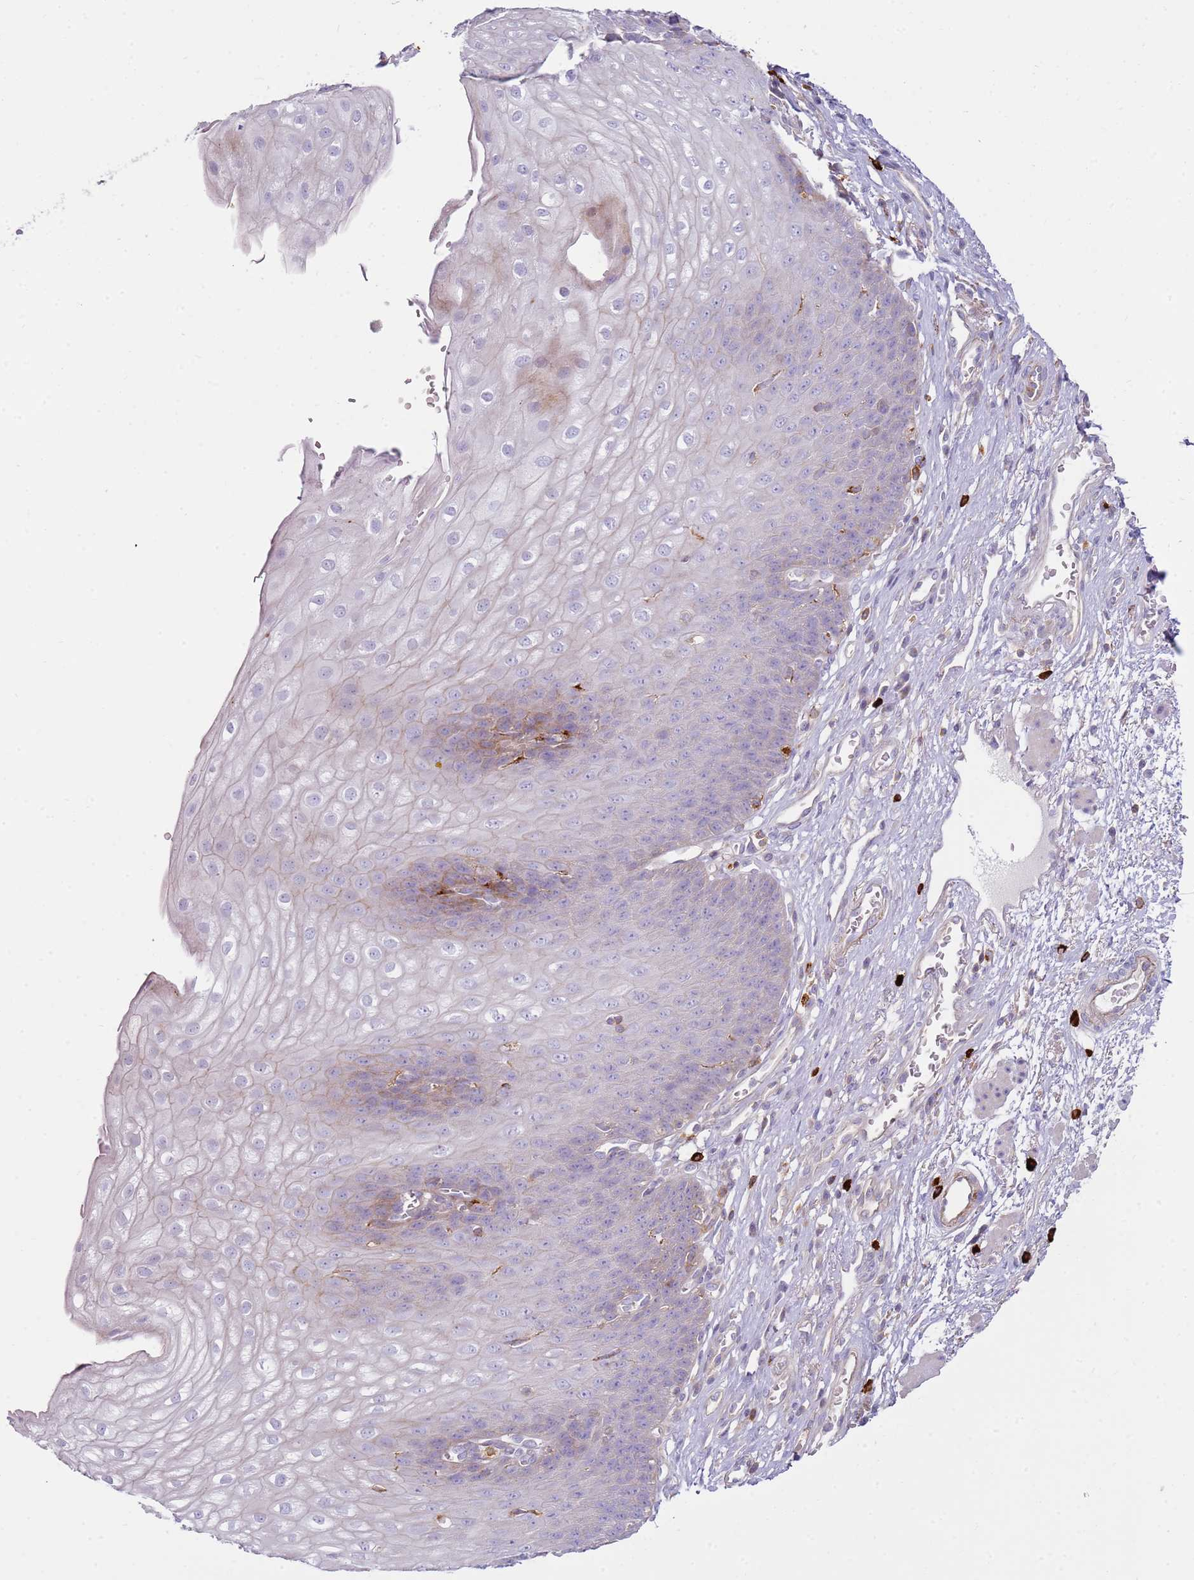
{"staining": {"intensity": "weak", "quantity": "<25%", "location": "cytoplasmic/membranous"}, "tissue": "esophagus", "cell_type": "Squamous epithelial cells", "image_type": "normal", "snomed": [{"axis": "morphology", "description": "Normal tissue, NOS"}, {"axis": "topography", "description": "Esophagus"}], "caption": "An immunohistochemistry (IHC) photomicrograph of benign esophagus is shown. There is no staining in squamous epithelial cells of esophagus. (DAB (3,3'-diaminobenzidine) immunohistochemistry (IHC) visualized using brightfield microscopy, high magnification).", "gene": "FPR1", "patient": {"sex": "male", "age": 71}}